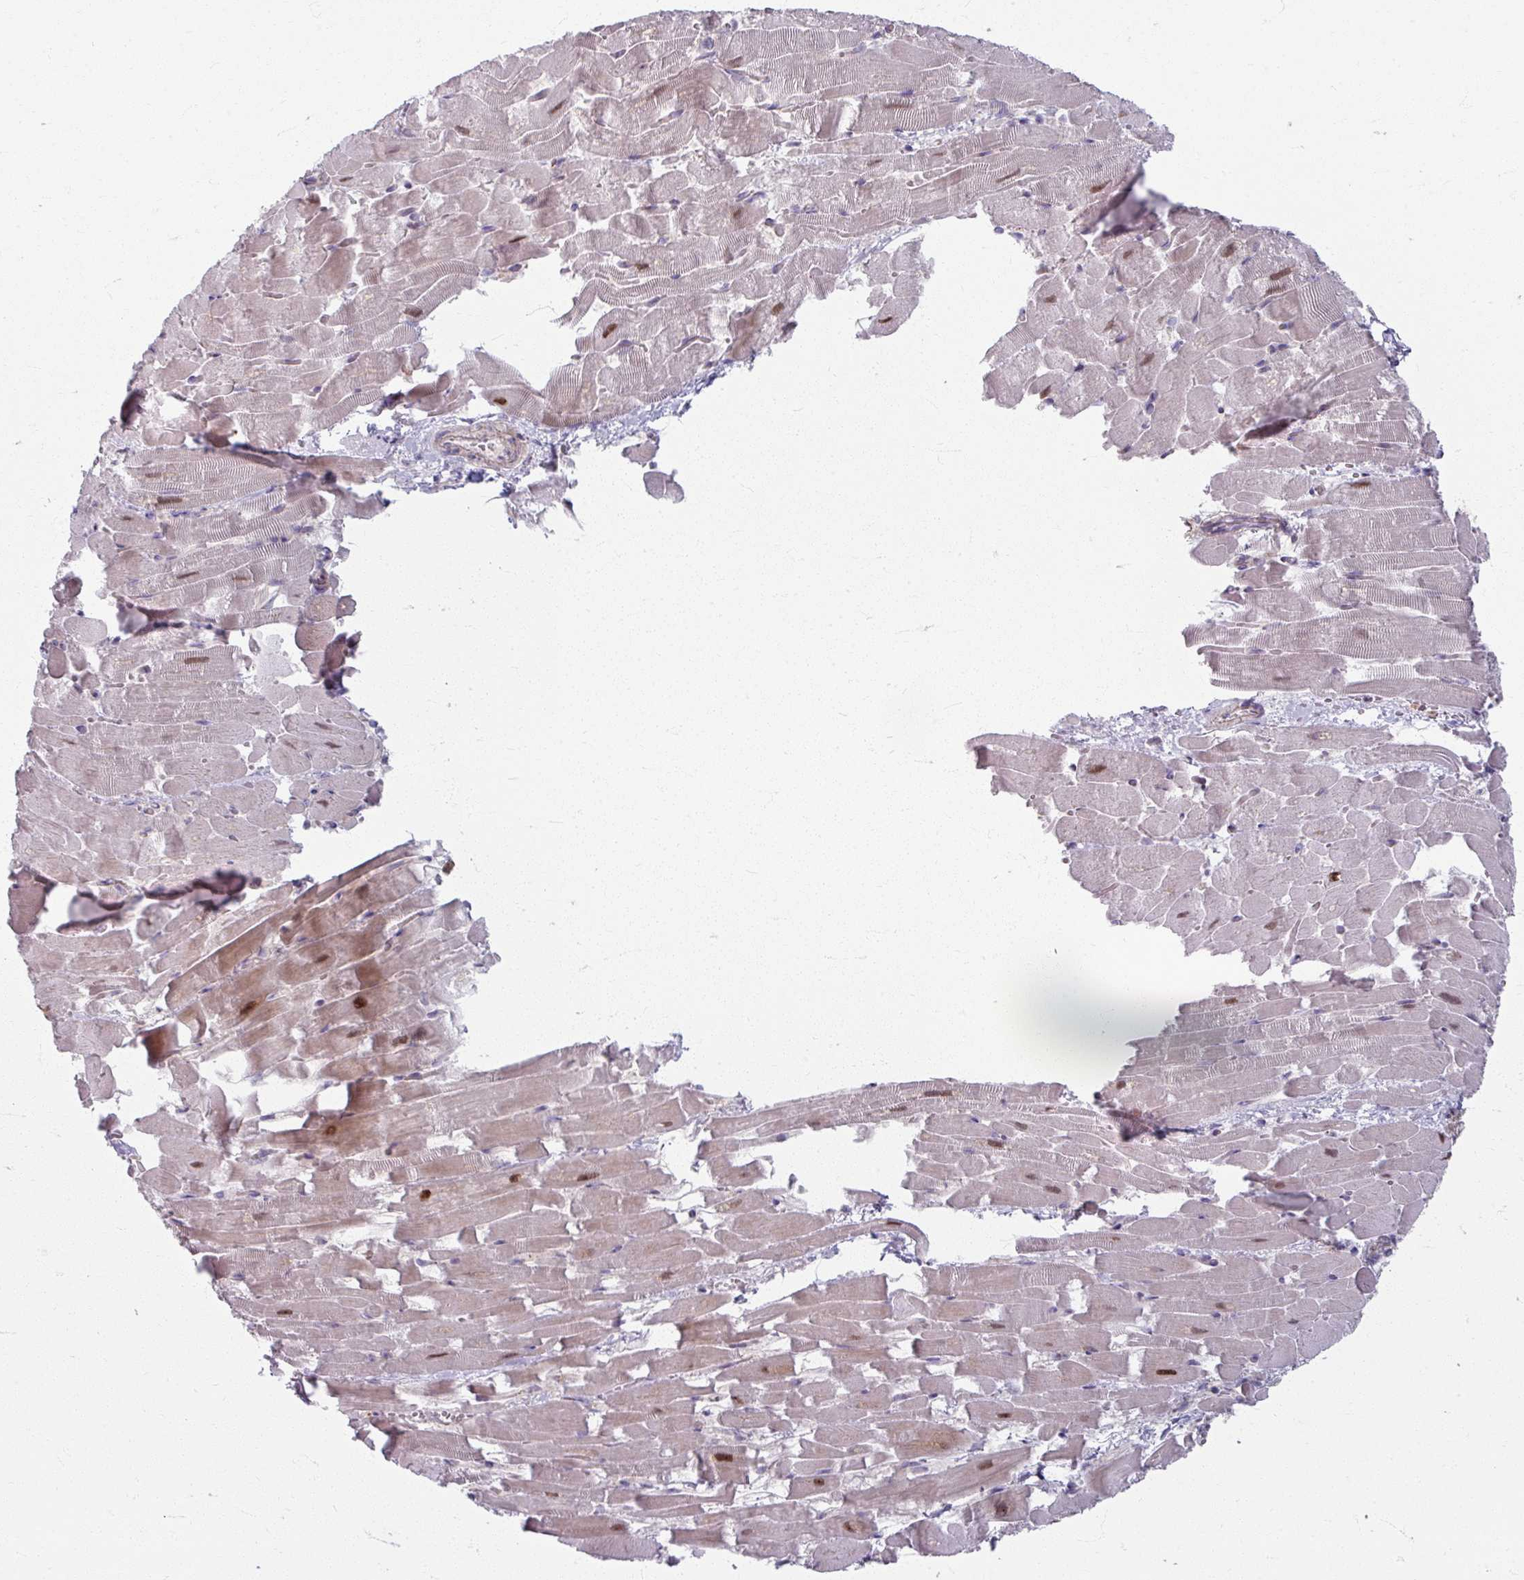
{"staining": {"intensity": "moderate", "quantity": "<25%", "location": "nuclear"}, "tissue": "heart muscle", "cell_type": "Cardiomyocytes", "image_type": "normal", "snomed": [{"axis": "morphology", "description": "Normal tissue, NOS"}, {"axis": "topography", "description": "Heart"}], "caption": "A brown stain shows moderate nuclear expression of a protein in cardiomyocytes of normal human heart muscle.", "gene": "KLC3", "patient": {"sex": "male", "age": 37}}